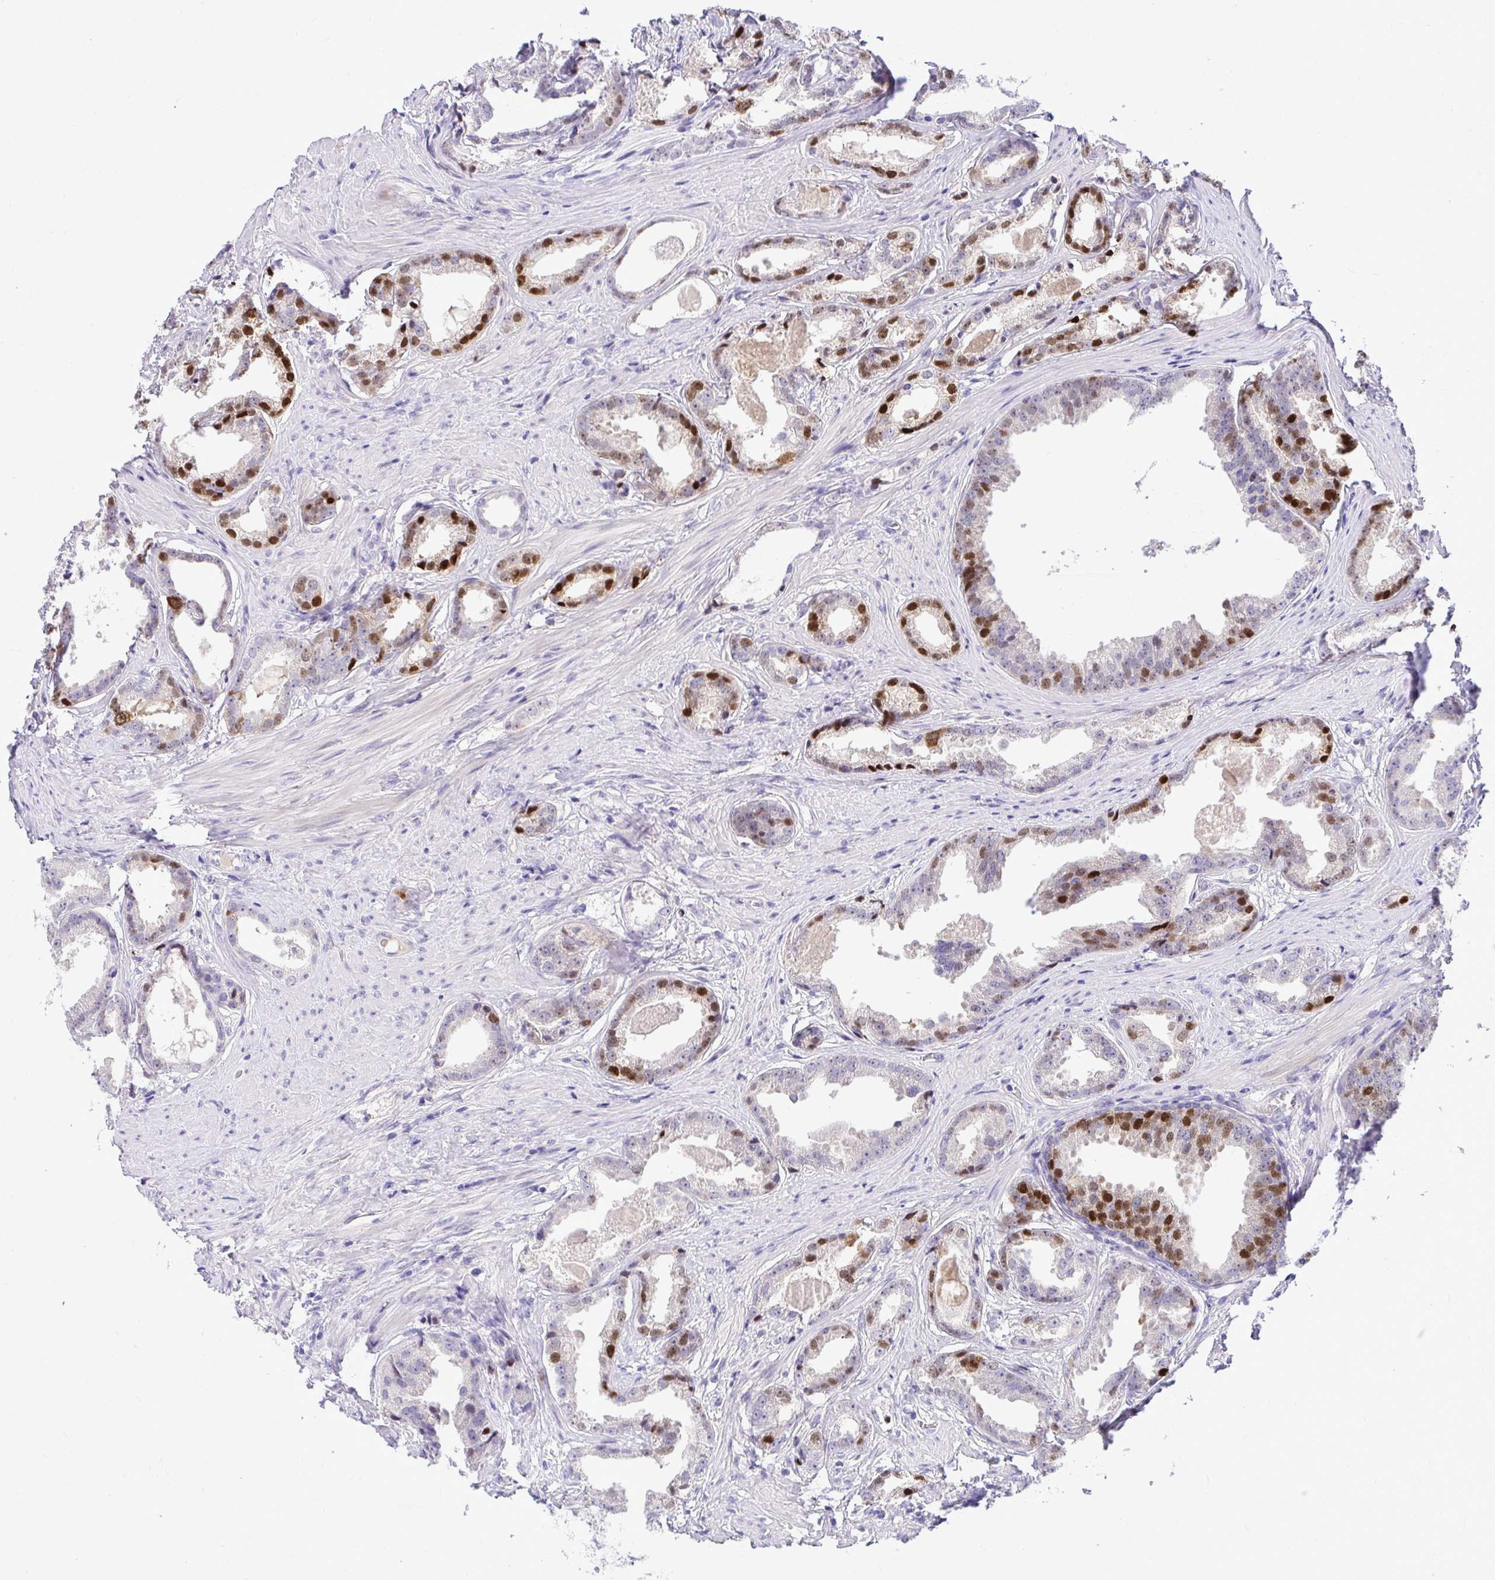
{"staining": {"intensity": "strong", "quantity": "25%-75%", "location": "nuclear"}, "tissue": "prostate cancer", "cell_type": "Tumor cells", "image_type": "cancer", "snomed": [{"axis": "morphology", "description": "Adenocarcinoma, Low grade"}, {"axis": "topography", "description": "Prostate"}], "caption": "Protein positivity by immunohistochemistry demonstrates strong nuclear expression in approximately 25%-75% of tumor cells in low-grade adenocarcinoma (prostate). (DAB (3,3'-diaminobenzidine) IHC with brightfield microscopy, high magnification).", "gene": "CDC20", "patient": {"sex": "male", "age": 65}}